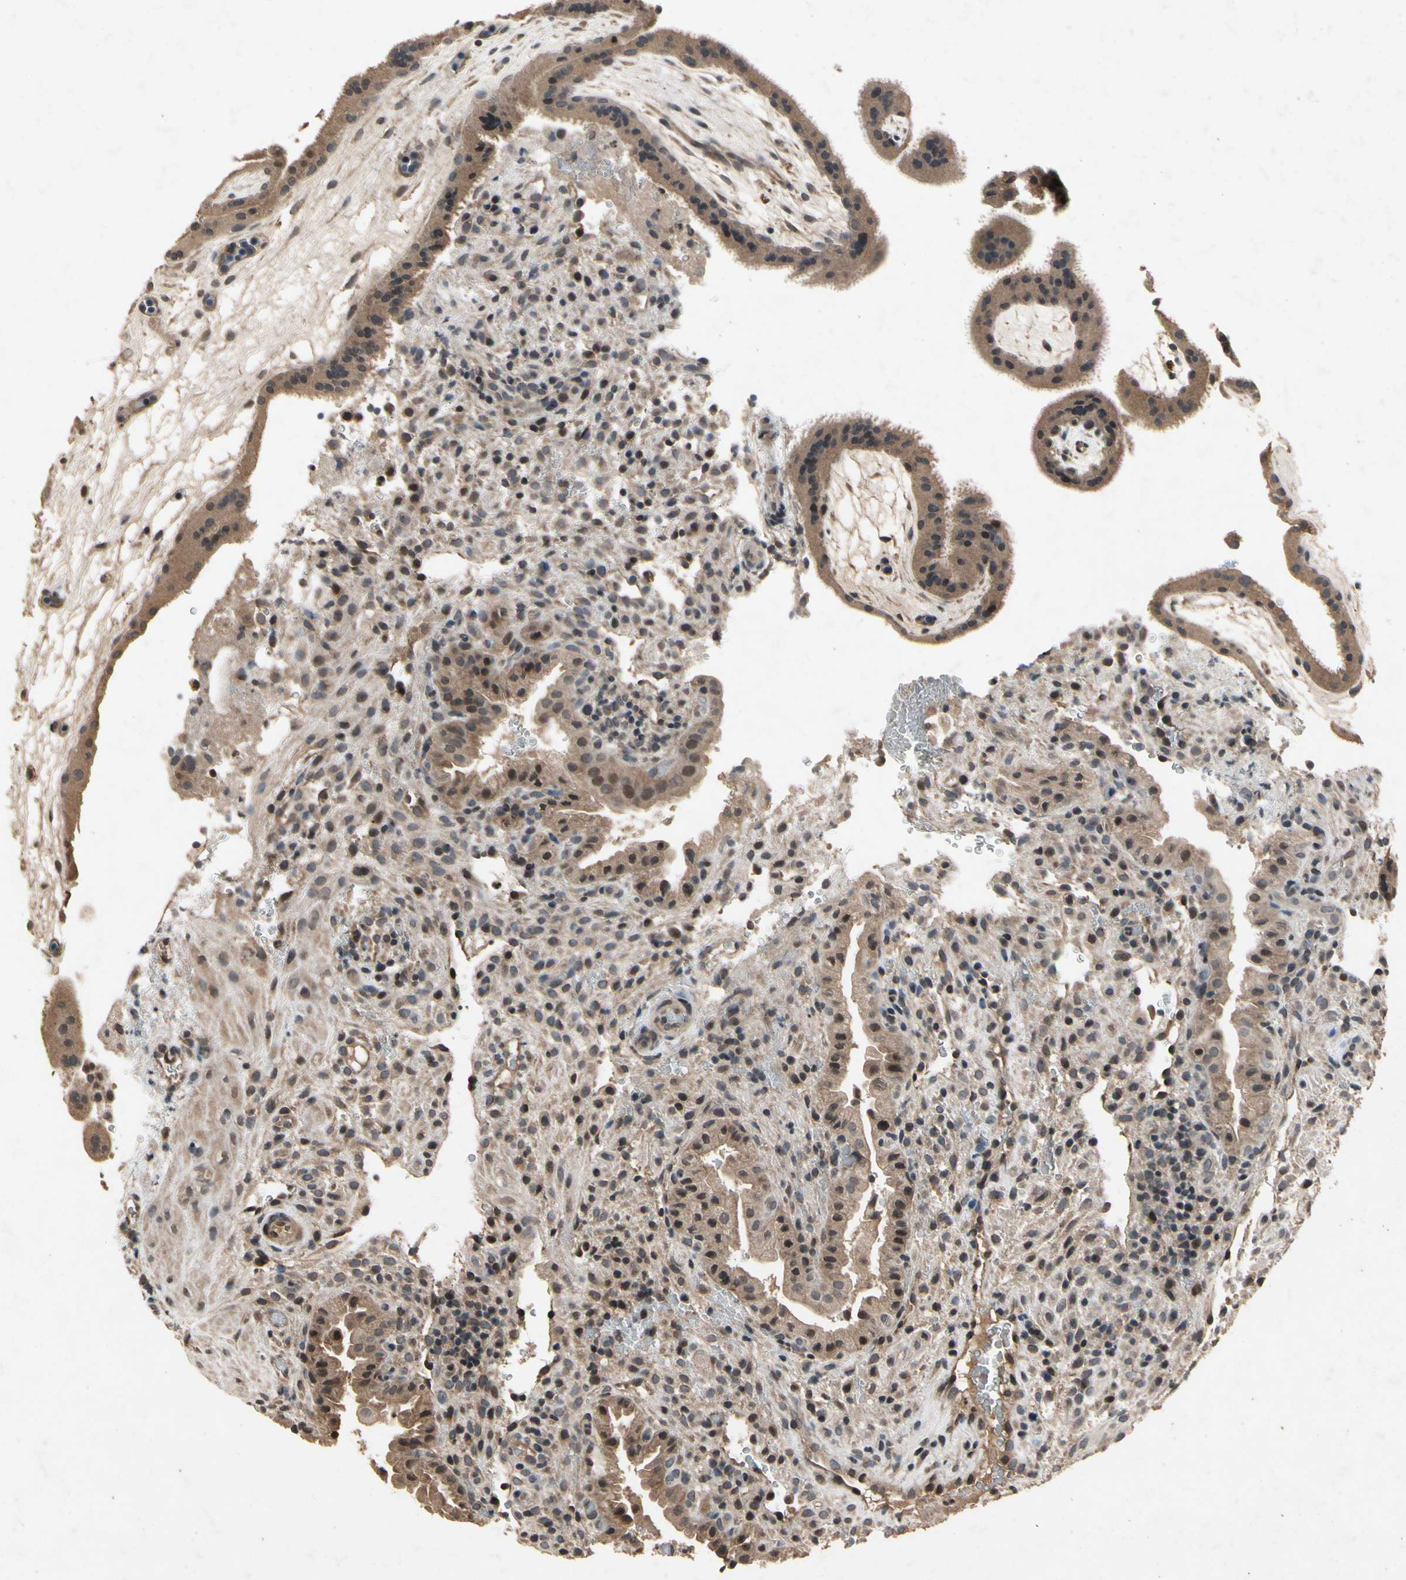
{"staining": {"intensity": "weak", "quantity": ">75%", "location": "cytoplasmic/membranous"}, "tissue": "placenta", "cell_type": "Decidual cells", "image_type": "normal", "snomed": [{"axis": "morphology", "description": "Normal tissue, NOS"}, {"axis": "topography", "description": "Placenta"}], "caption": "This micrograph shows immunohistochemistry (IHC) staining of unremarkable placenta, with low weak cytoplasmic/membranous expression in about >75% of decidual cells.", "gene": "DPY19L3", "patient": {"sex": "female", "age": 19}}